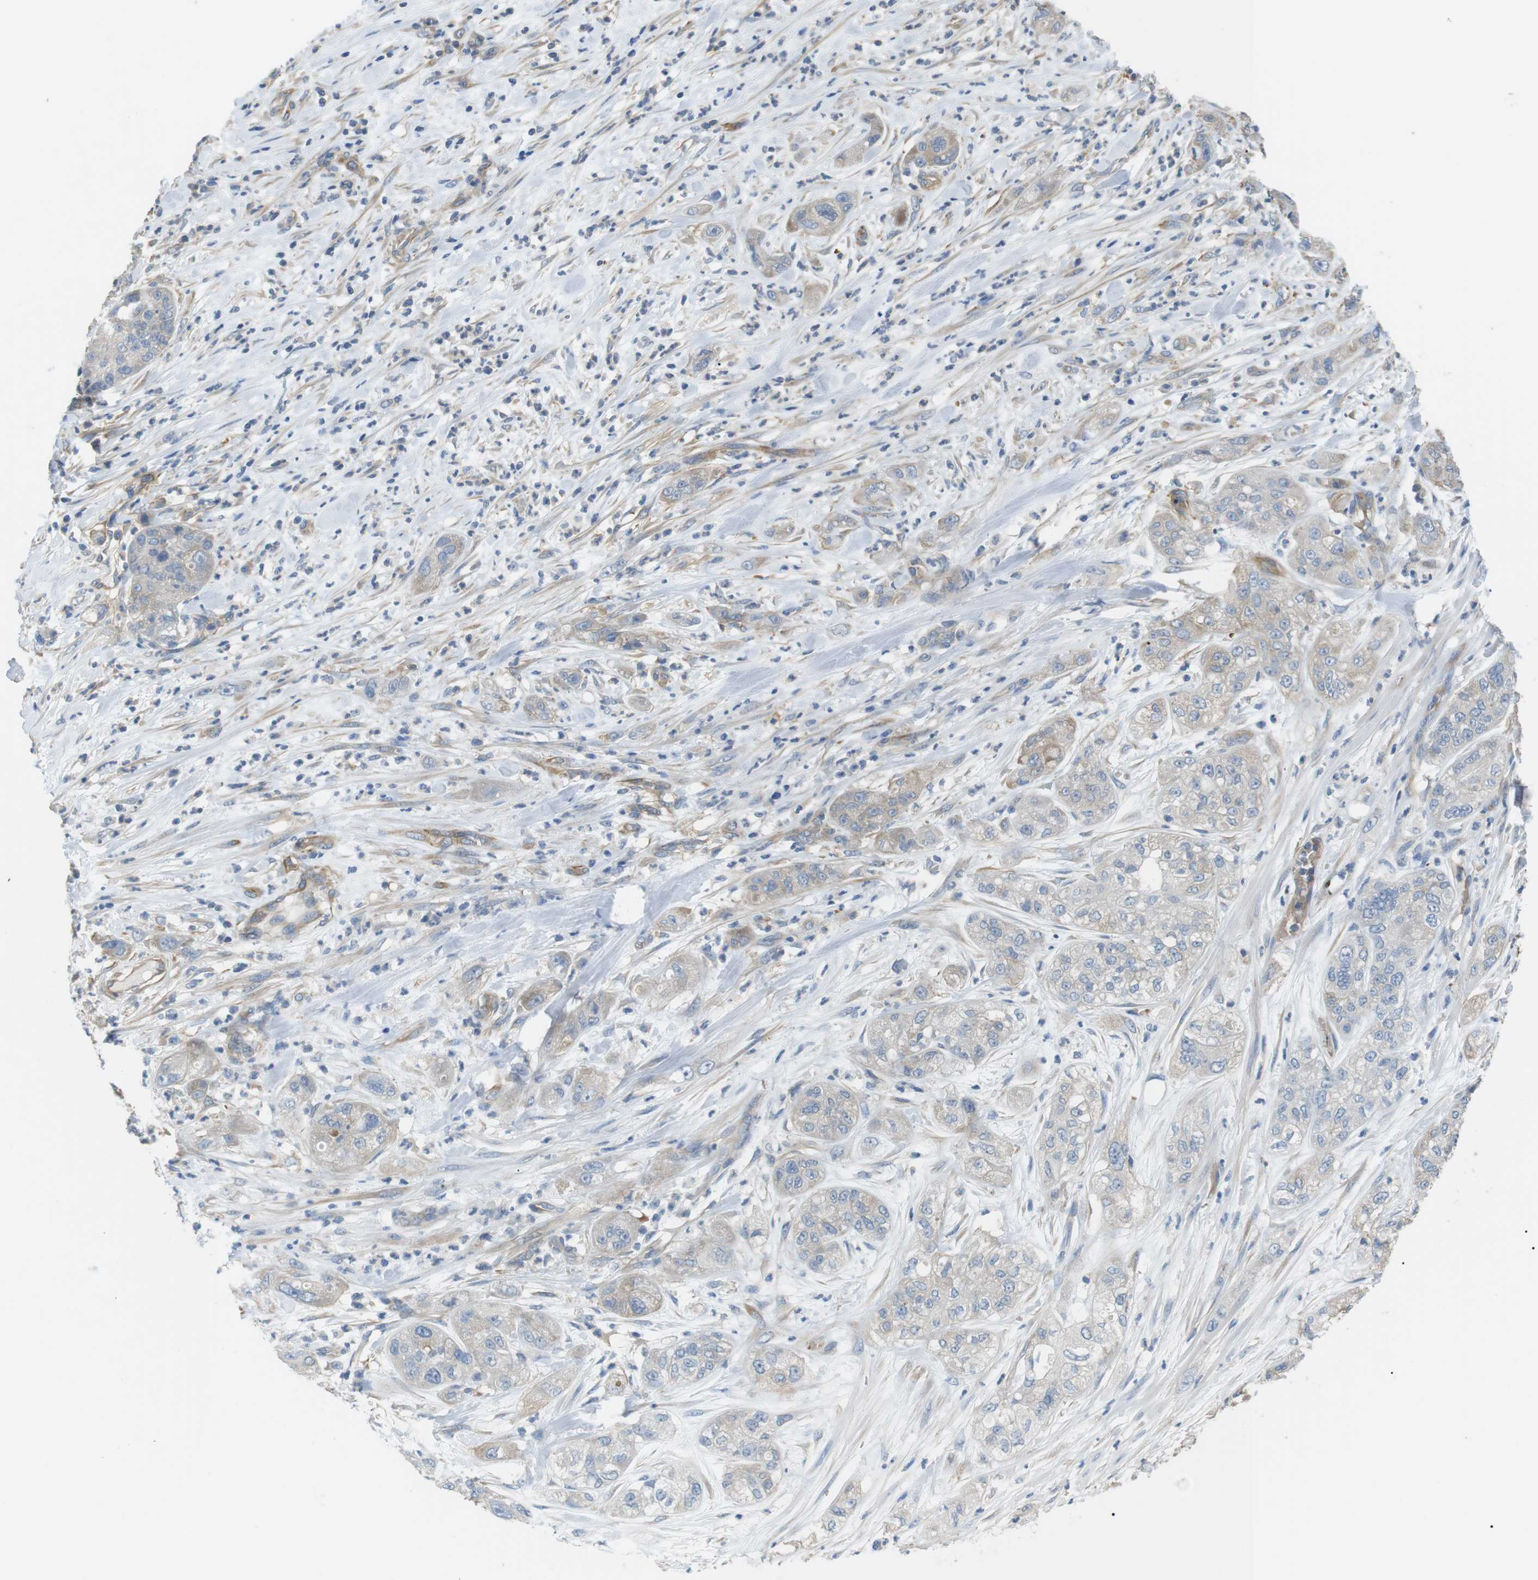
{"staining": {"intensity": "weak", "quantity": "<25%", "location": "cytoplasmic/membranous"}, "tissue": "pancreatic cancer", "cell_type": "Tumor cells", "image_type": "cancer", "snomed": [{"axis": "morphology", "description": "Adenocarcinoma, NOS"}, {"axis": "topography", "description": "Pancreas"}], "caption": "Protein analysis of pancreatic cancer (adenocarcinoma) shows no significant staining in tumor cells.", "gene": "ADCY10", "patient": {"sex": "female", "age": 78}}